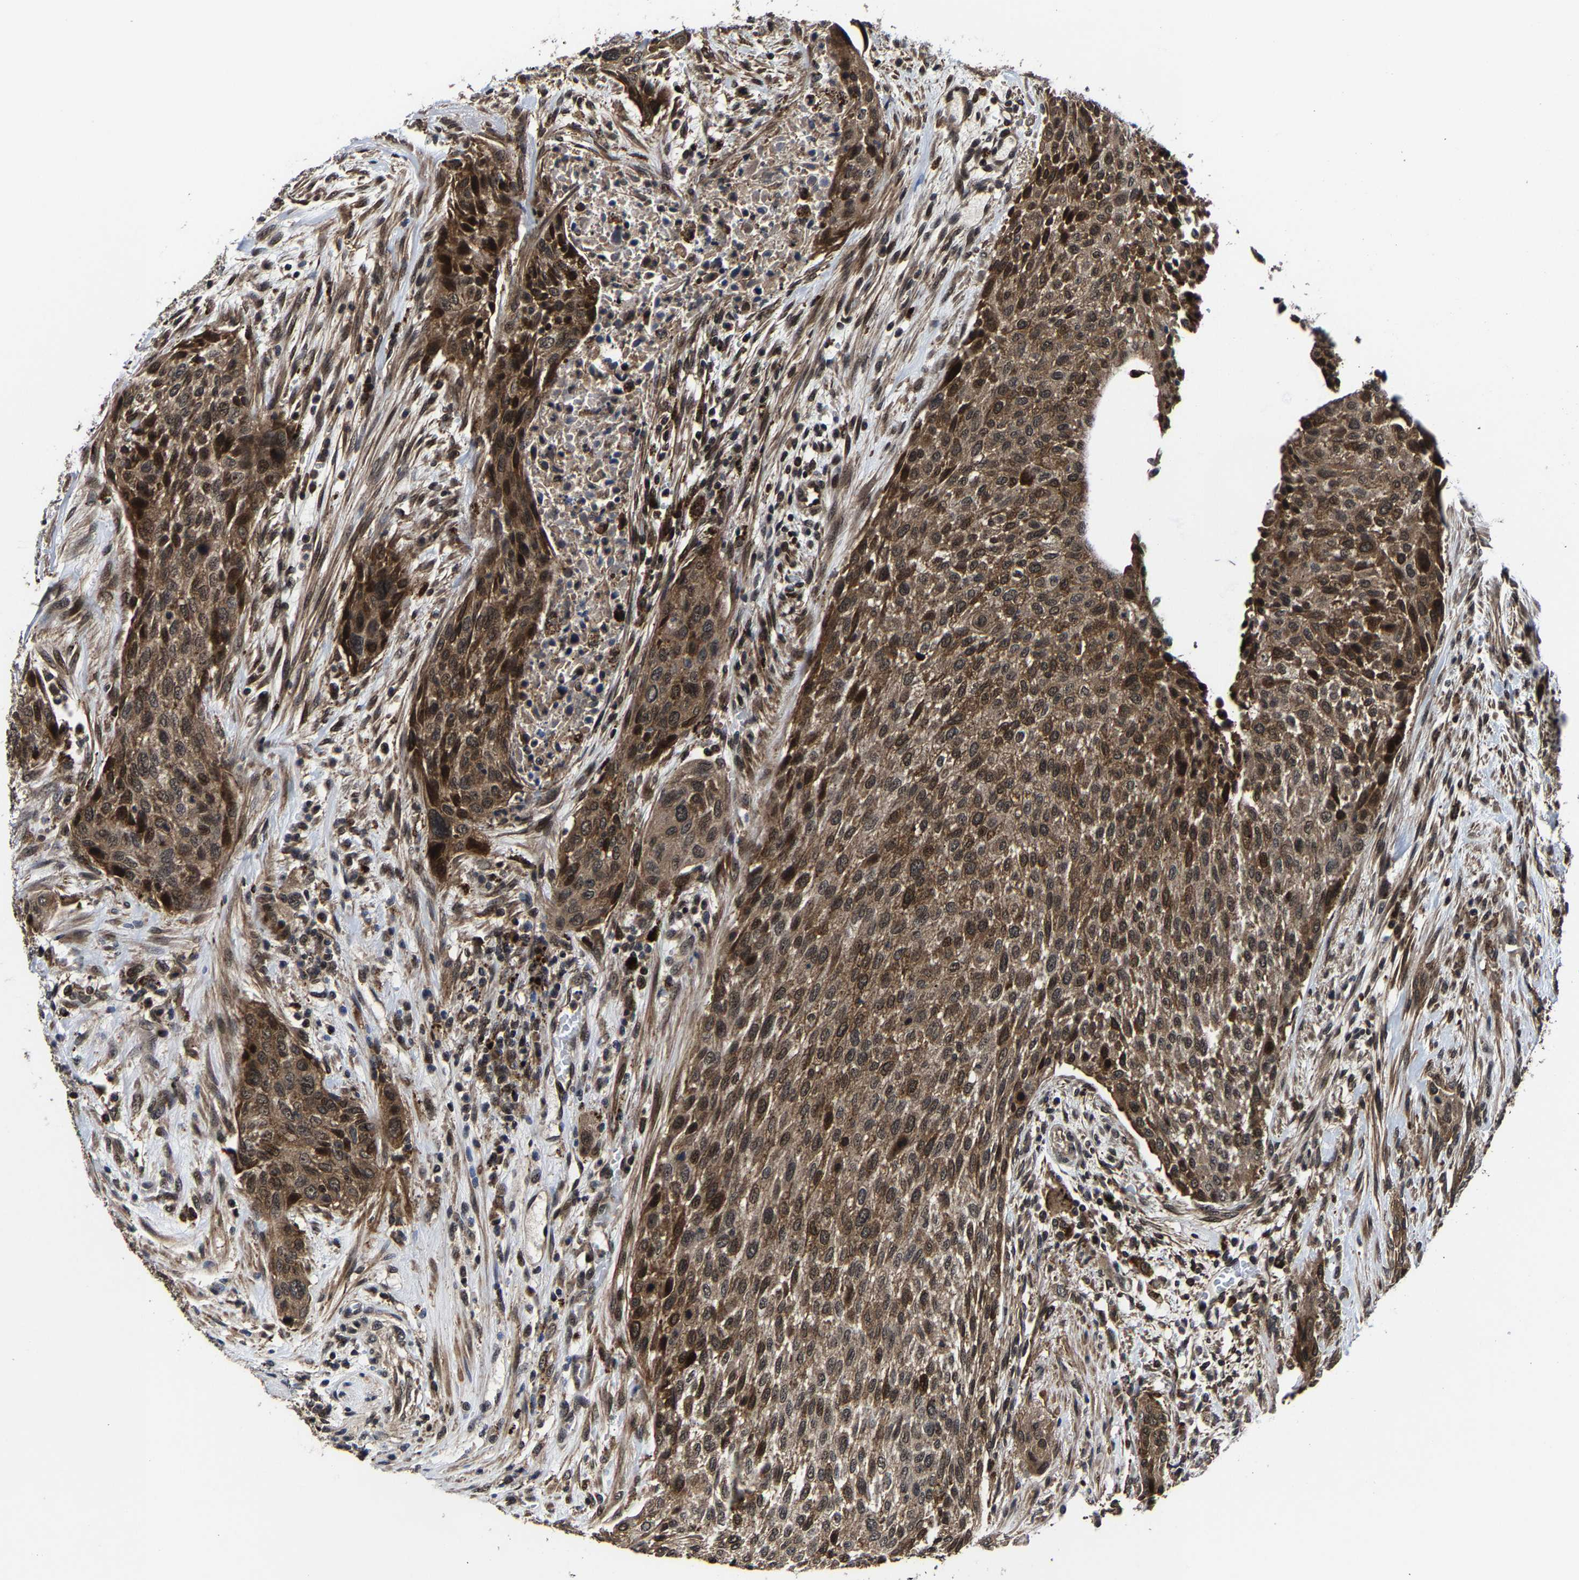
{"staining": {"intensity": "moderate", "quantity": ">75%", "location": "cytoplasmic/membranous,nuclear"}, "tissue": "urothelial cancer", "cell_type": "Tumor cells", "image_type": "cancer", "snomed": [{"axis": "morphology", "description": "Urothelial carcinoma, Low grade"}, {"axis": "morphology", "description": "Urothelial carcinoma, High grade"}, {"axis": "topography", "description": "Urinary bladder"}], "caption": "There is medium levels of moderate cytoplasmic/membranous and nuclear staining in tumor cells of urothelial cancer, as demonstrated by immunohistochemical staining (brown color).", "gene": "ZCCHC7", "patient": {"sex": "male", "age": 35}}